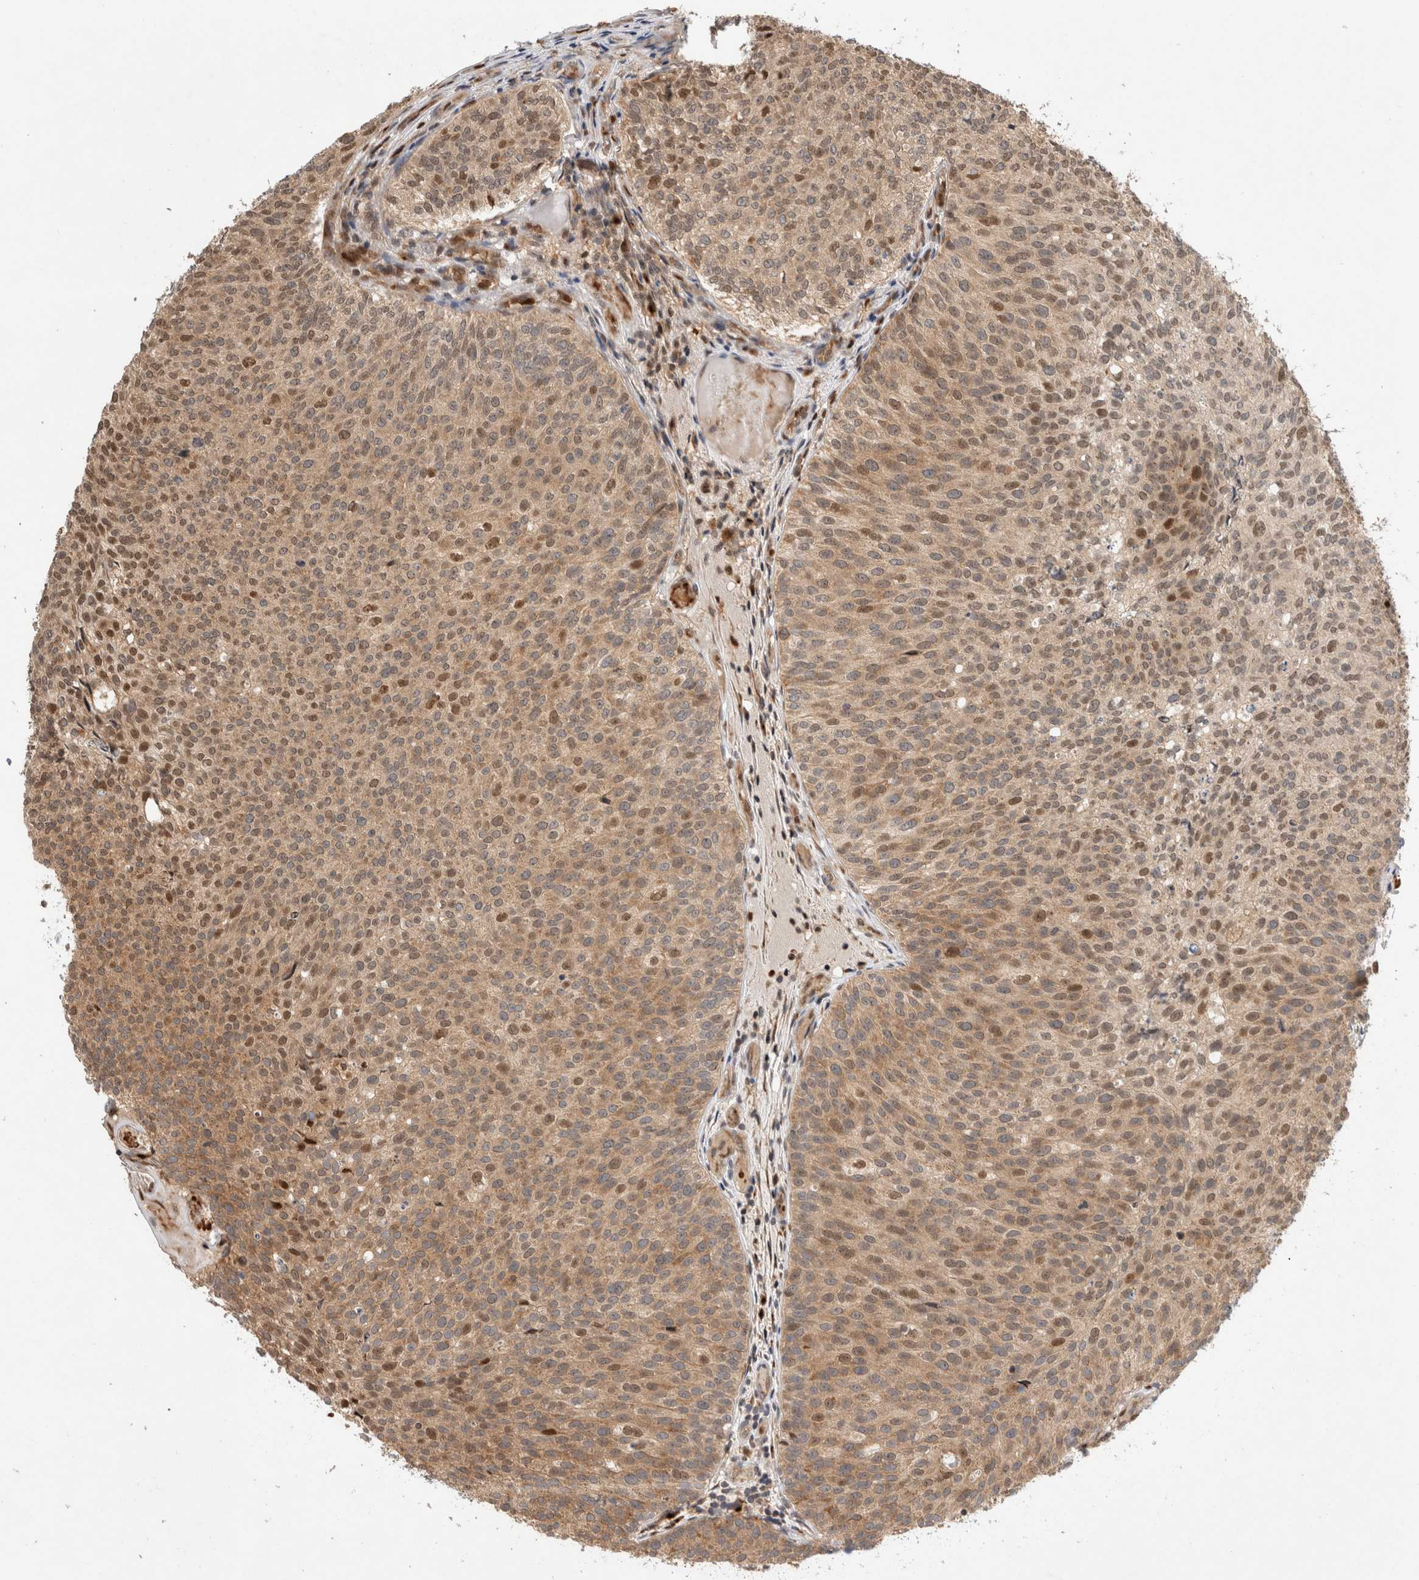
{"staining": {"intensity": "moderate", "quantity": ">75%", "location": "cytoplasmic/membranous,nuclear"}, "tissue": "urothelial cancer", "cell_type": "Tumor cells", "image_type": "cancer", "snomed": [{"axis": "morphology", "description": "Urothelial carcinoma, Low grade"}, {"axis": "topography", "description": "Urinary bladder"}], "caption": "Protein staining of urothelial carcinoma (low-grade) tissue displays moderate cytoplasmic/membranous and nuclear expression in approximately >75% of tumor cells.", "gene": "OTUD6B", "patient": {"sex": "male", "age": 86}}